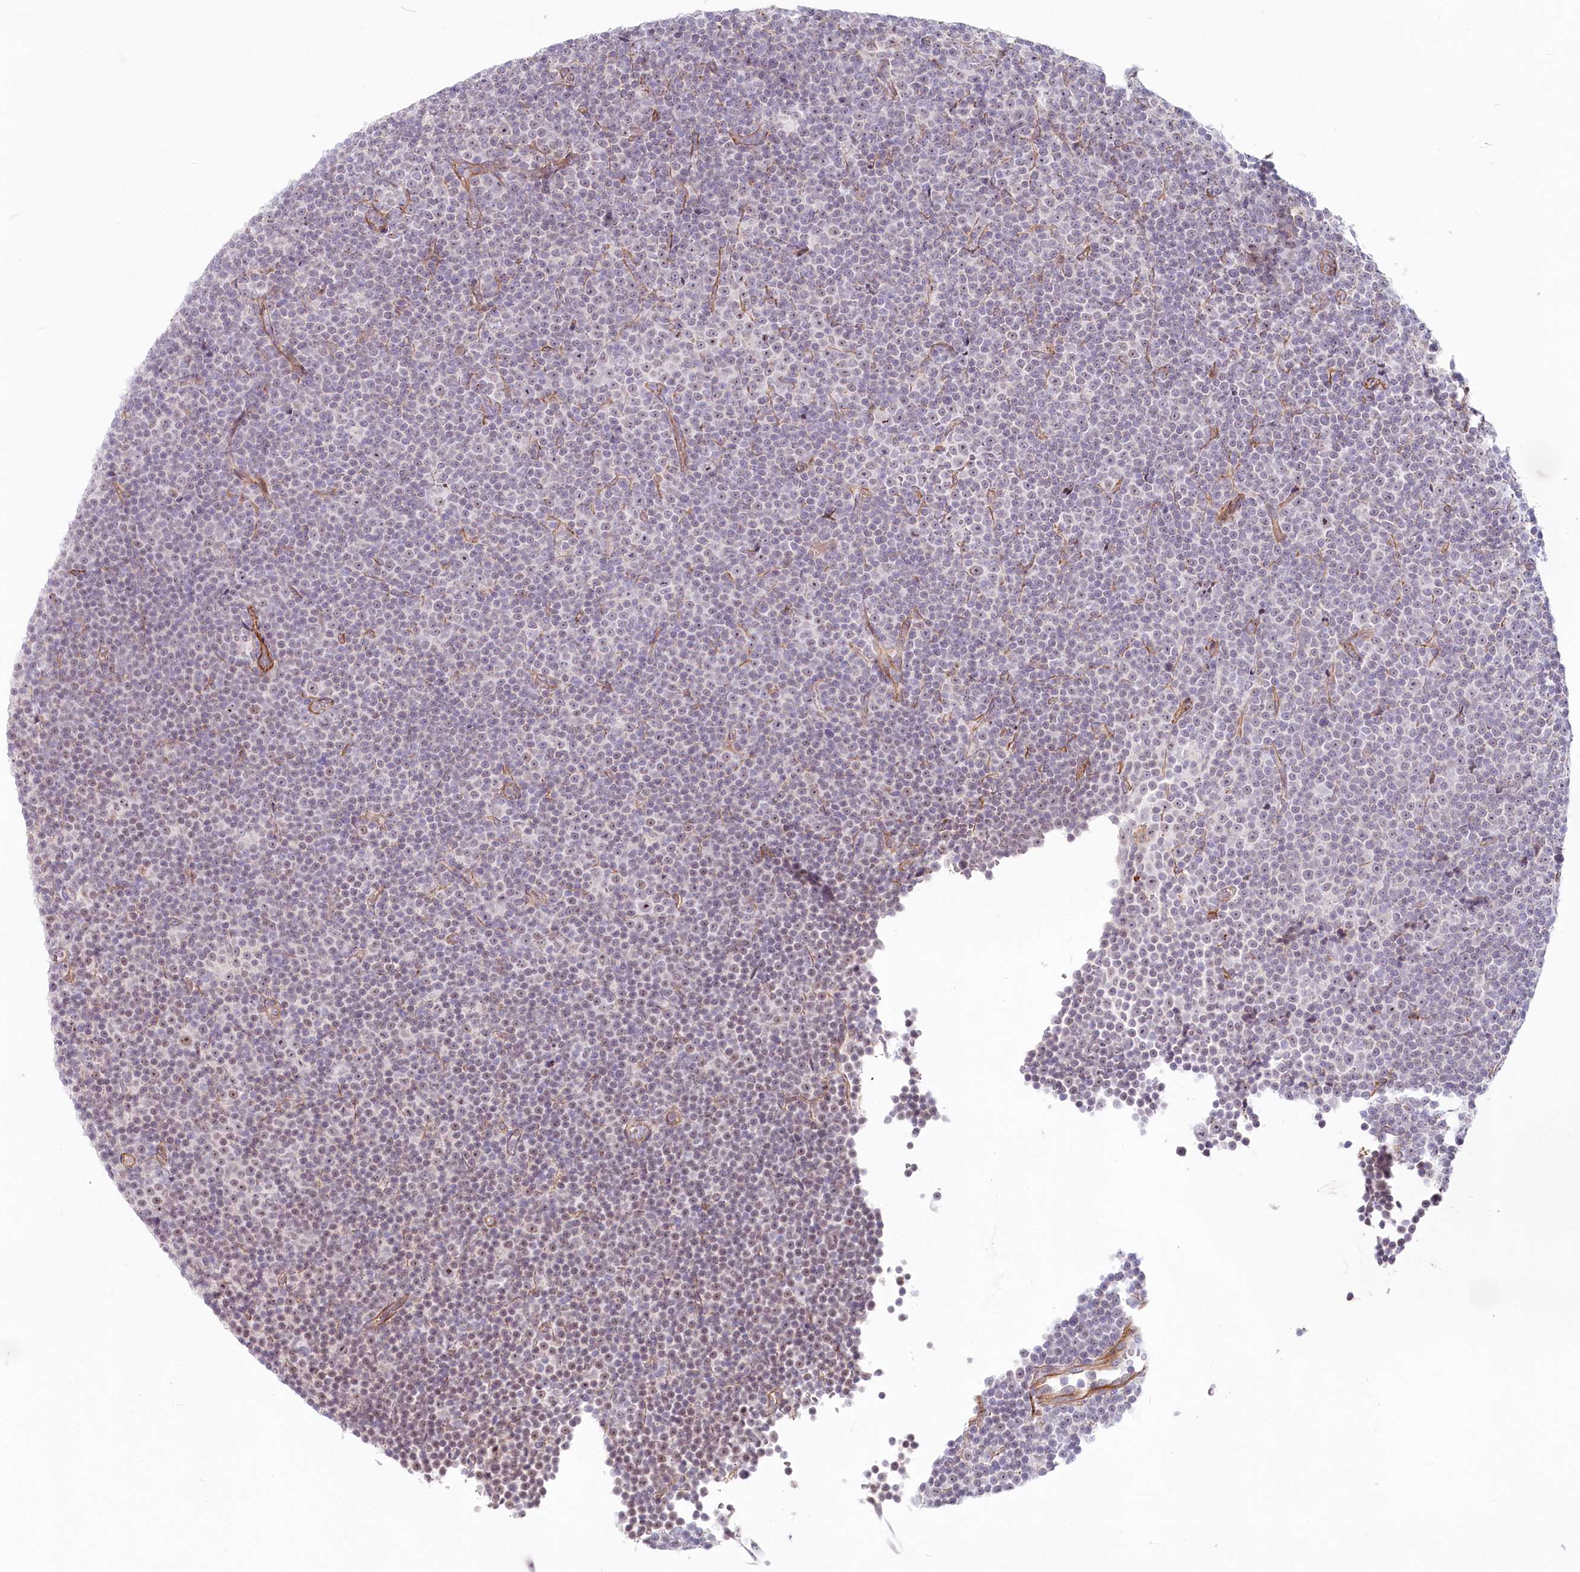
{"staining": {"intensity": "moderate", "quantity": "25%-75%", "location": "nuclear"}, "tissue": "lymphoma", "cell_type": "Tumor cells", "image_type": "cancer", "snomed": [{"axis": "morphology", "description": "Malignant lymphoma, non-Hodgkin's type, Low grade"}, {"axis": "topography", "description": "Lymph node"}], "caption": "Protein staining of lymphoma tissue displays moderate nuclear staining in approximately 25%-75% of tumor cells. (DAB IHC with brightfield microscopy, high magnification).", "gene": "ABHD8", "patient": {"sex": "female", "age": 67}}